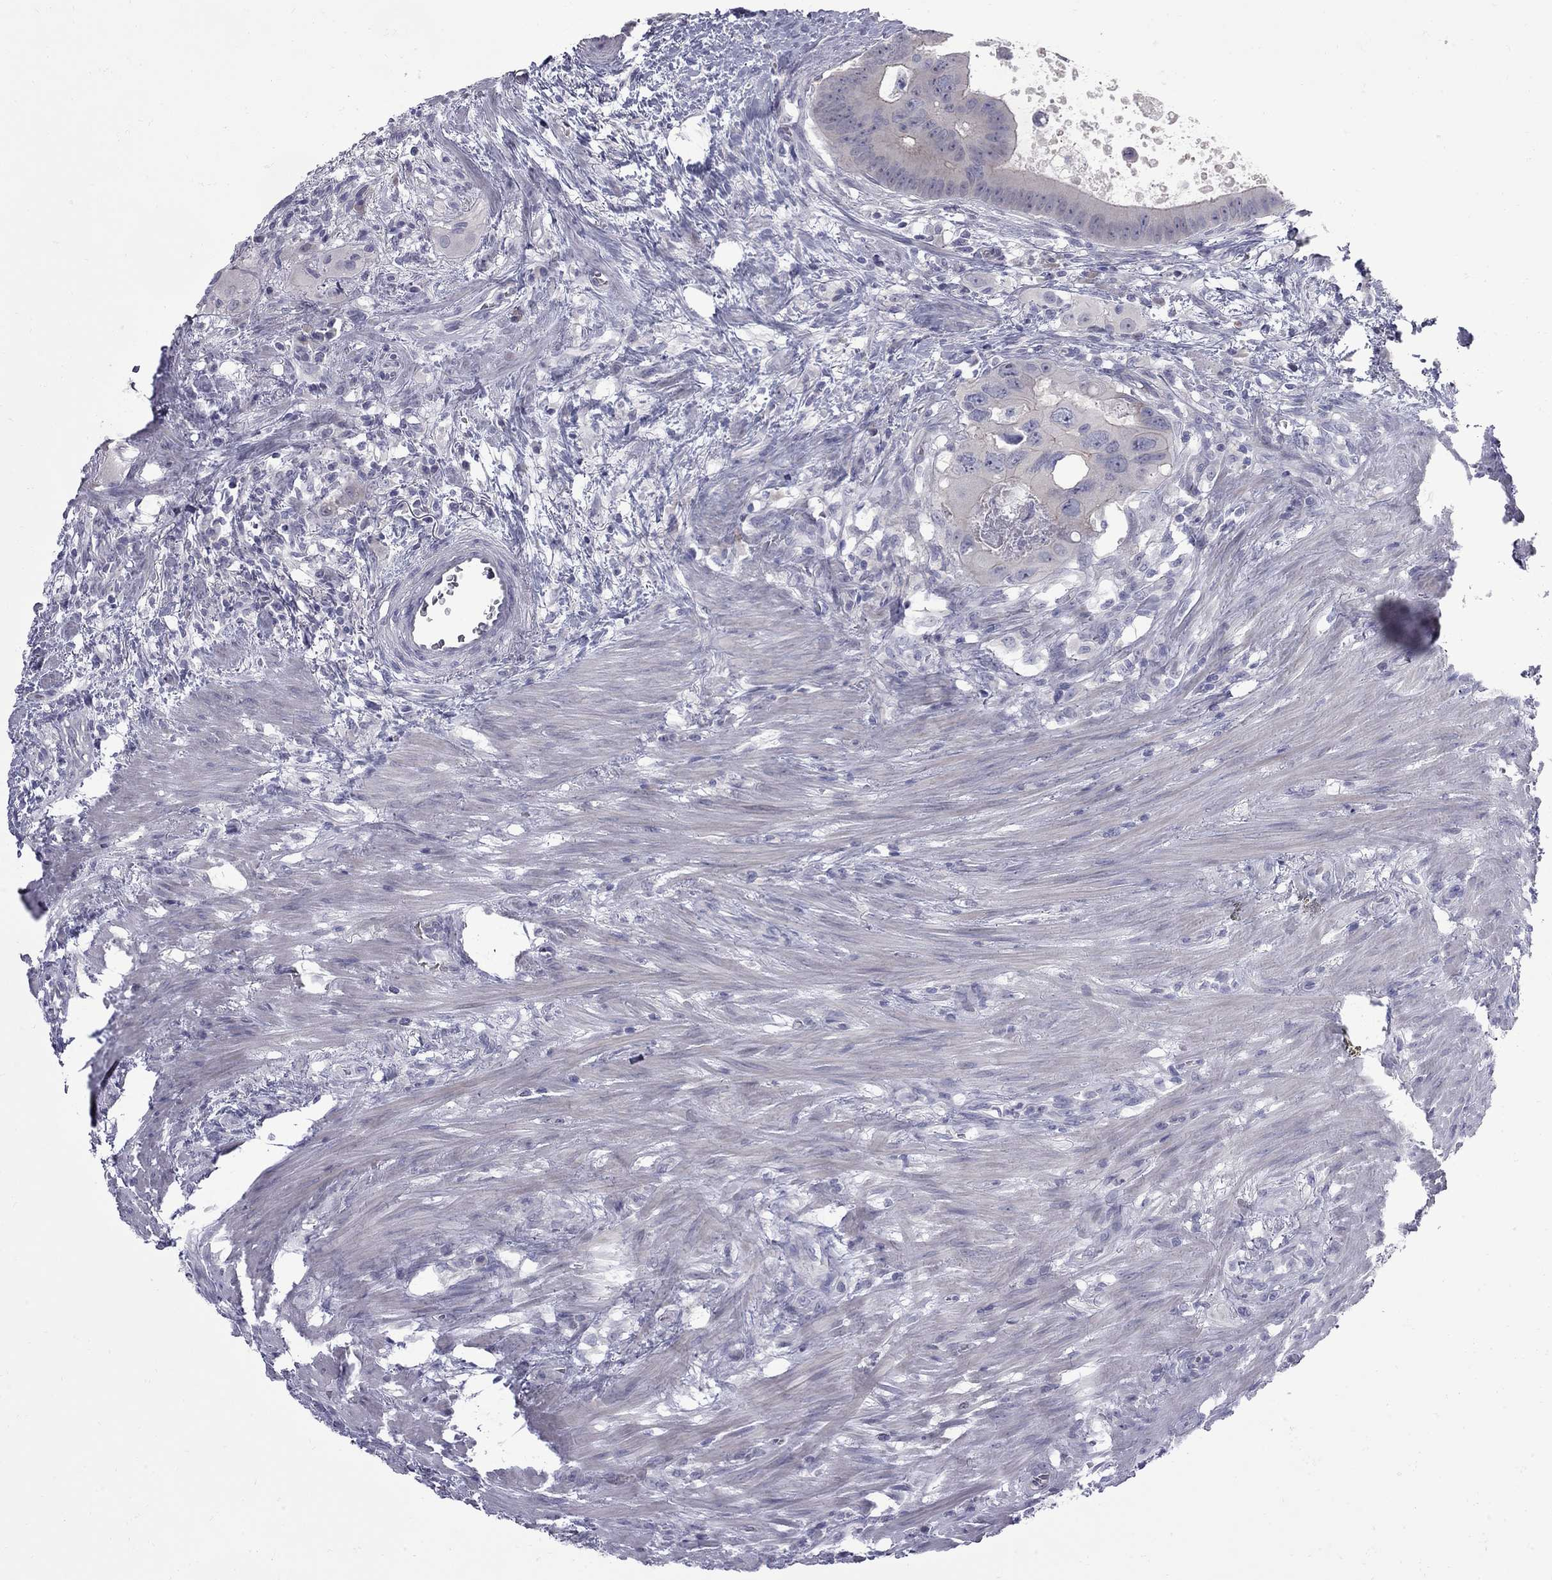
{"staining": {"intensity": "moderate", "quantity": "<25%", "location": "cytoplasmic/membranous"}, "tissue": "colorectal cancer", "cell_type": "Tumor cells", "image_type": "cancer", "snomed": [{"axis": "morphology", "description": "Adenocarcinoma, NOS"}, {"axis": "topography", "description": "Rectum"}], "caption": "A photomicrograph of colorectal cancer stained for a protein displays moderate cytoplasmic/membranous brown staining in tumor cells.", "gene": "NRARP", "patient": {"sex": "male", "age": 64}}